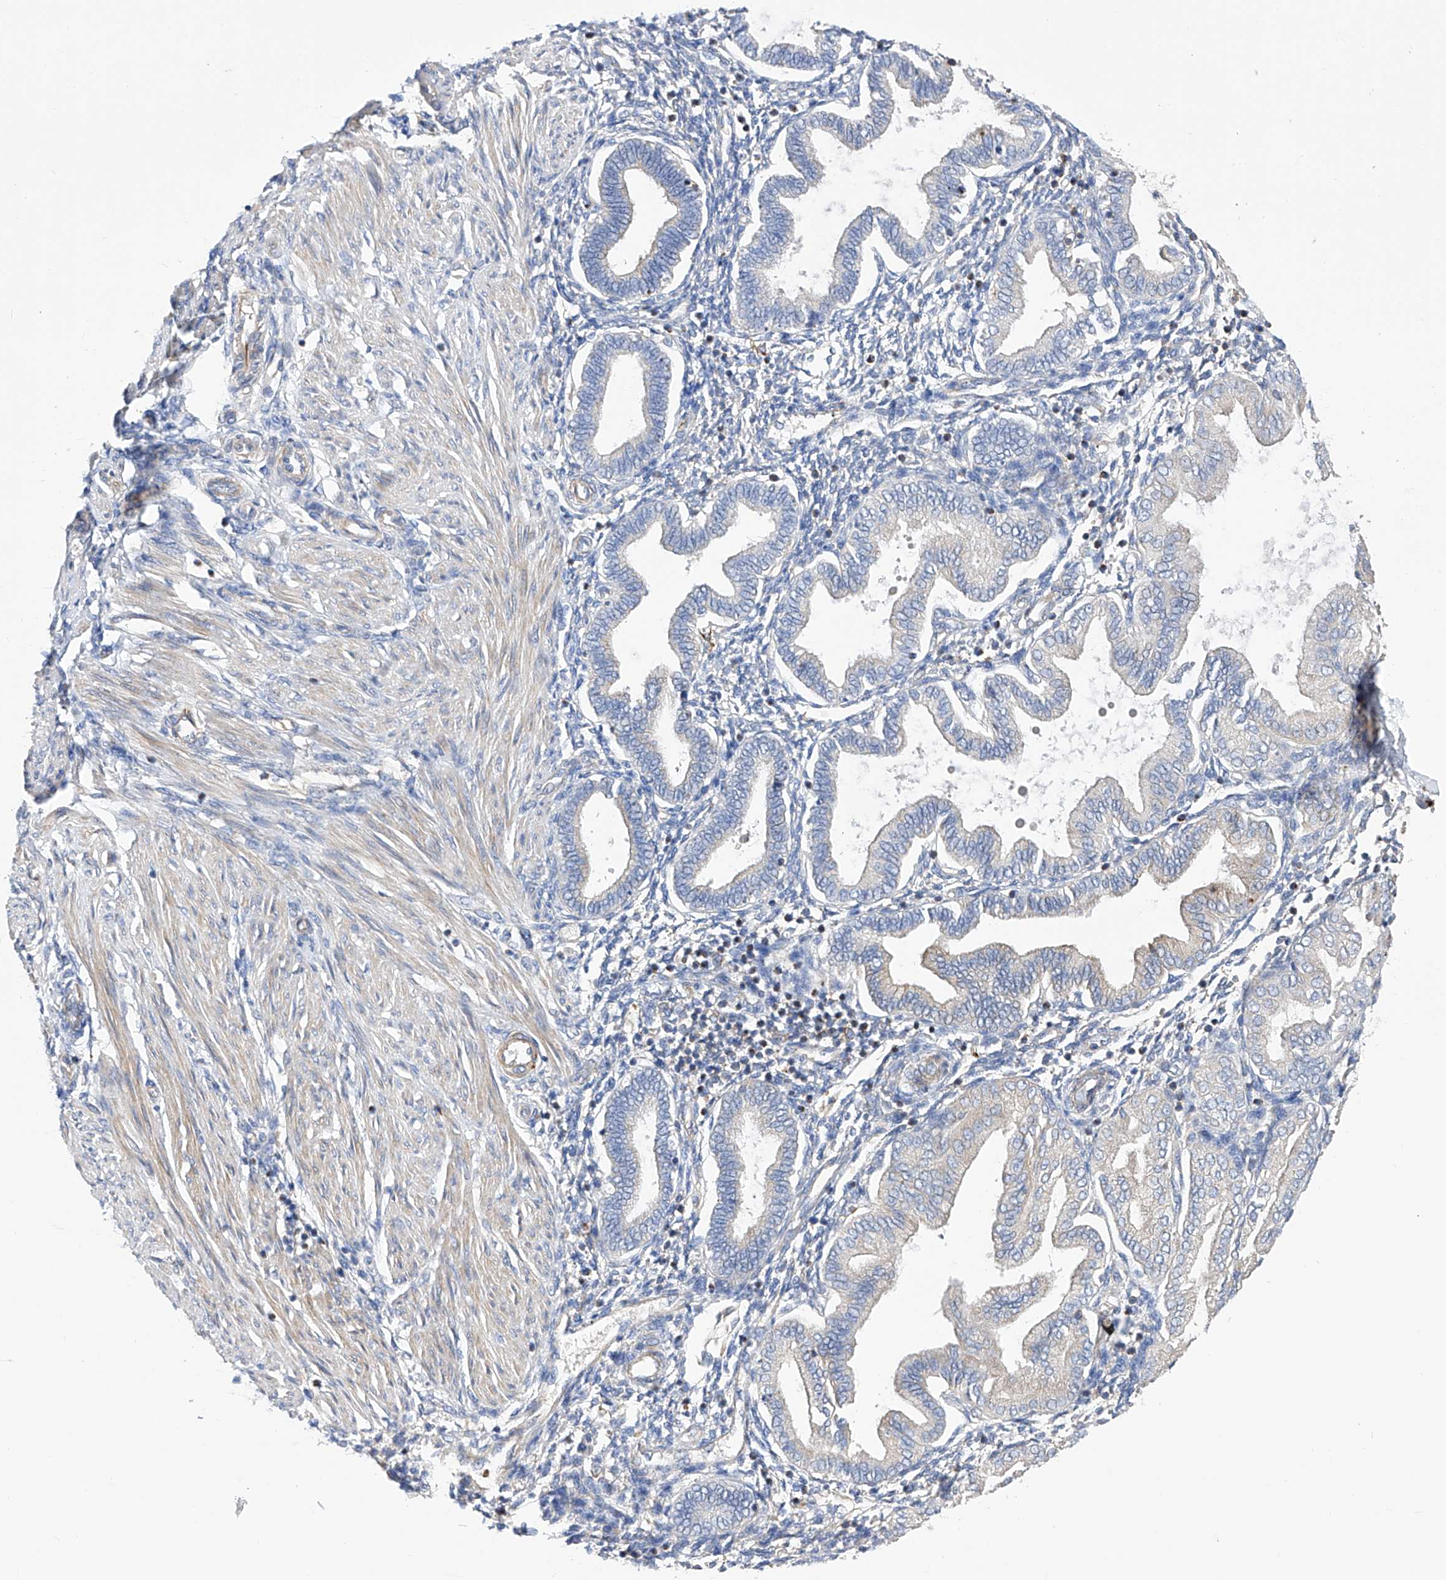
{"staining": {"intensity": "negative", "quantity": "none", "location": "none"}, "tissue": "endometrium", "cell_type": "Cells in endometrial stroma", "image_type": "normal", "snomed": [{"axis": "morphology", "description": "Normal tissue, NOS"}, {"axis": "topography", "description": "Endometrium"}], "caption": "A photomicrograph of human endometrium is negative for staining in cells in endometrial stroma. (Stains: DAB (3,3'-diaminobenzidine) immunohistochemistry with hematoxylin counter stain, Microscopy: brightfield microscopy at high magnification).", "gene": "NFATC4", "patient": {"sex": "female", "age": 53}}